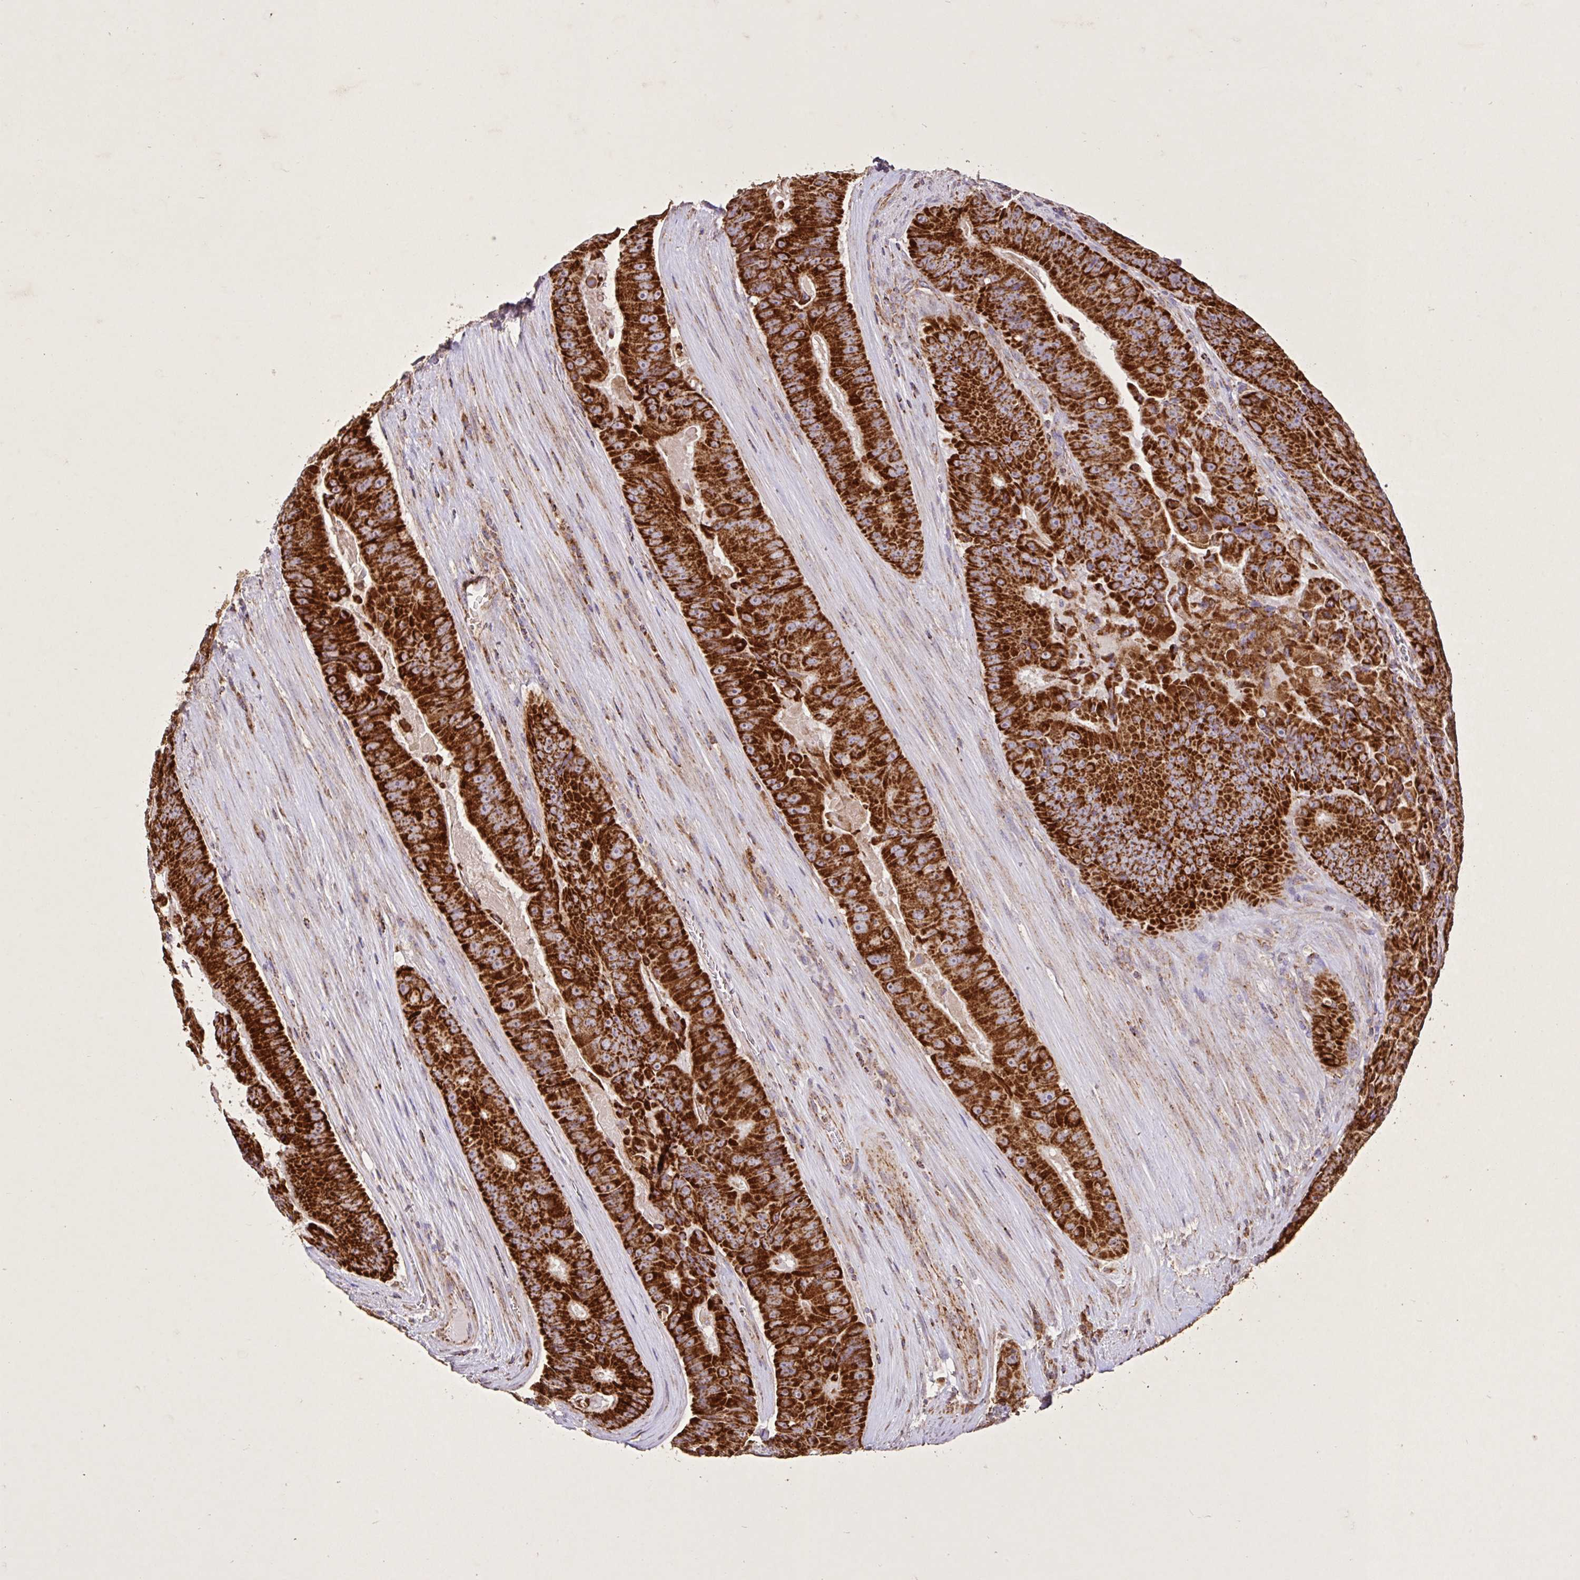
{"staining": {"intensity": "strong", "quantity": ">75%", "location": "cytoplasmic/membranous"}, "tissue": "colorectal cancer", "cell_type": "Tumor cells", "image_type": "cancer", "snomed": [{"axis": "morphology", "description": "Adenocarcinoma, NOS"}, {"axis": "topography", "description": "Colon"}], "caption": "An immunohistochemistry (IHC) photomicrograph of tumor tissue is shown. Protein staining in brown labels strong cytoplasmic/membranous positivity in colorectal cancer within tumor cells. Nuclei are stained in blue.", "gene": "AGK", "patient": {"sex": "female", "age": 86}}